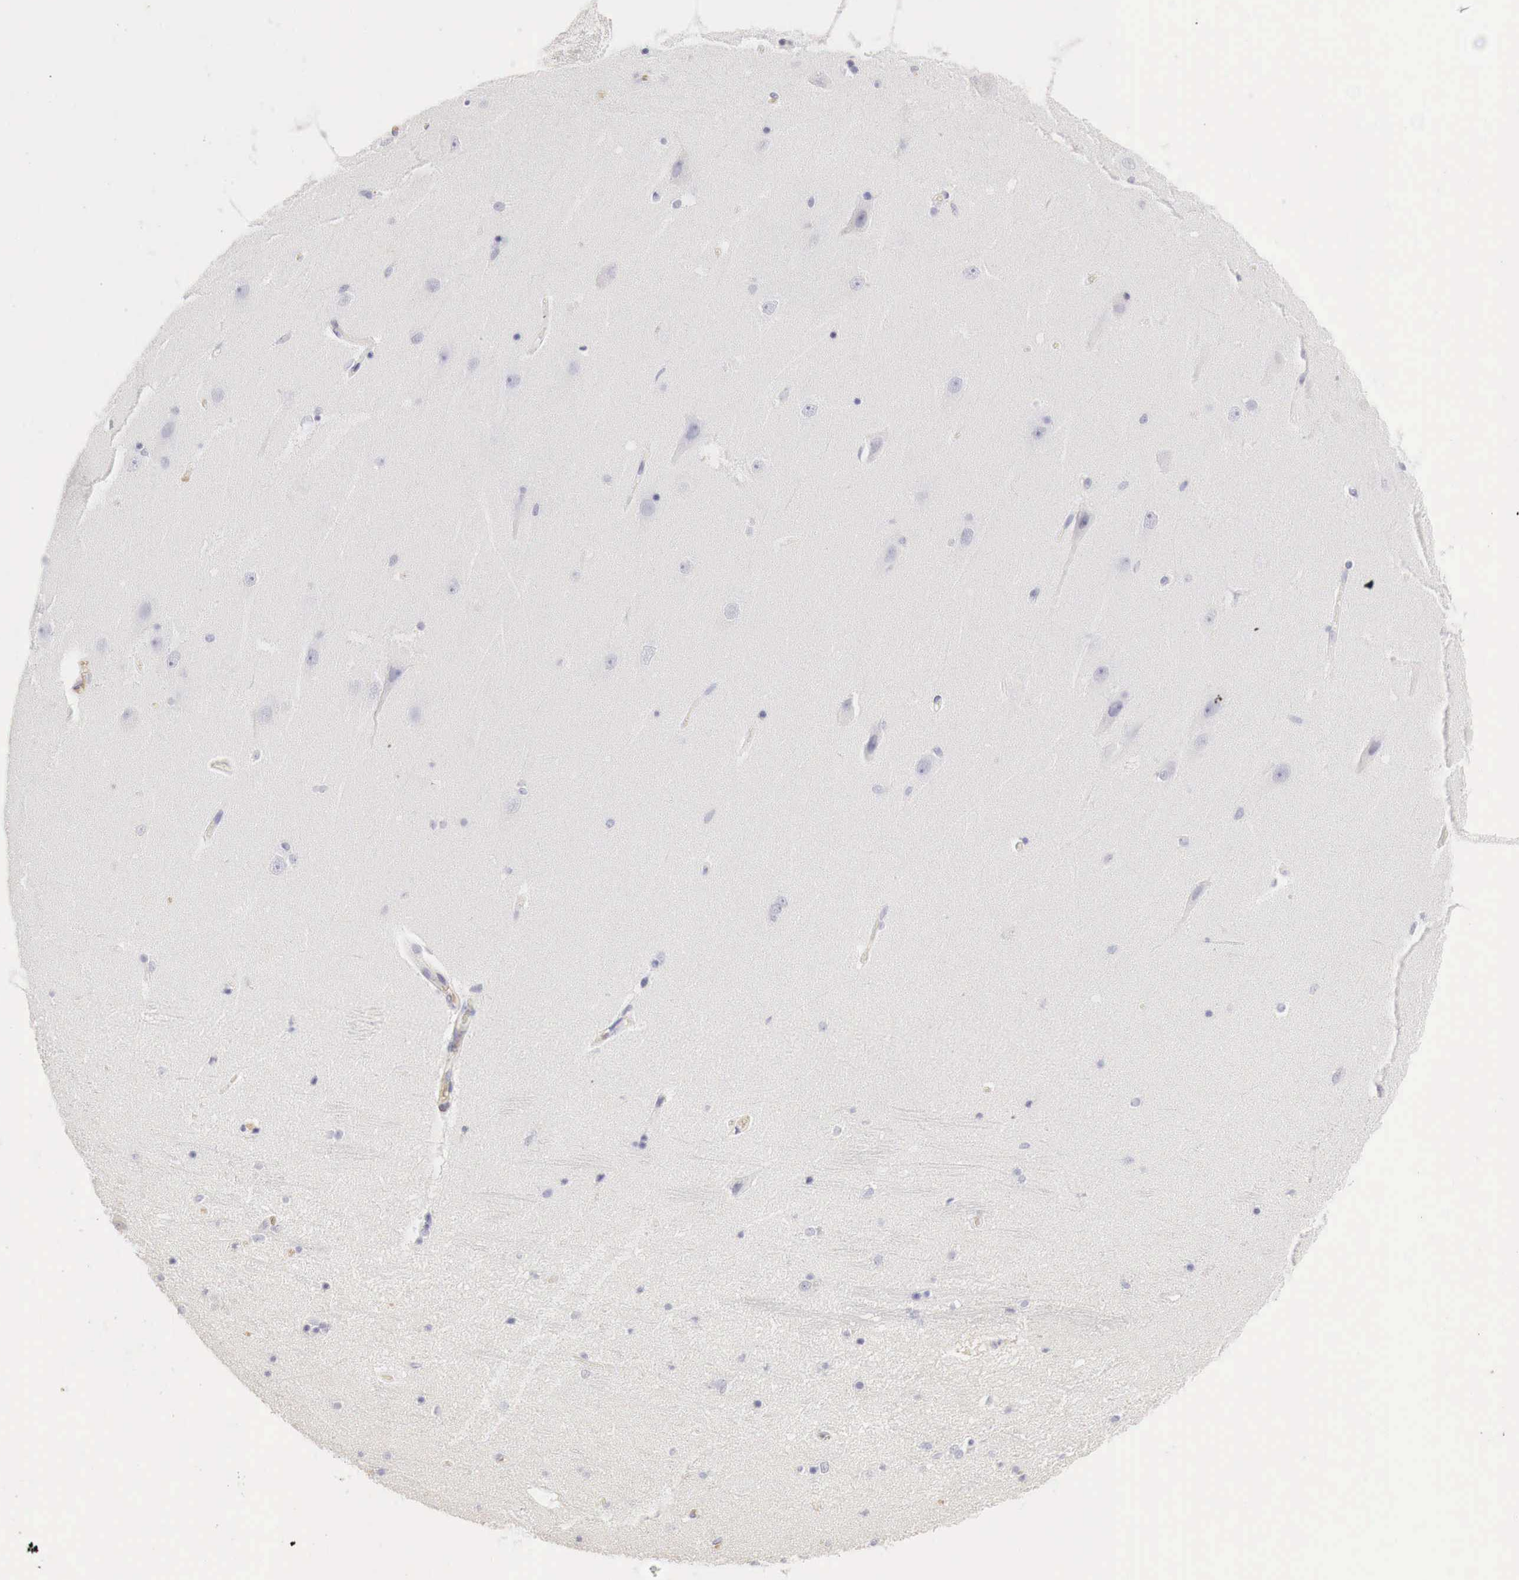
{"staining": {"intensity": "negative", "quantity": "none", "location": "none"}, "tissue": "hippocampus", "cell_type": "Glial cells", "image_type": "normal", "snomed": [{"axis": "morphology", "description": "Normal tissue, NOS"}, {"axis": "topography", "description": "Hippocampus"}], "caption": "IHC of benign hippocampus exhibits no positivity in glial cells.", "gene": "OTC", "patient": {"sex": "female", "age": 54}}